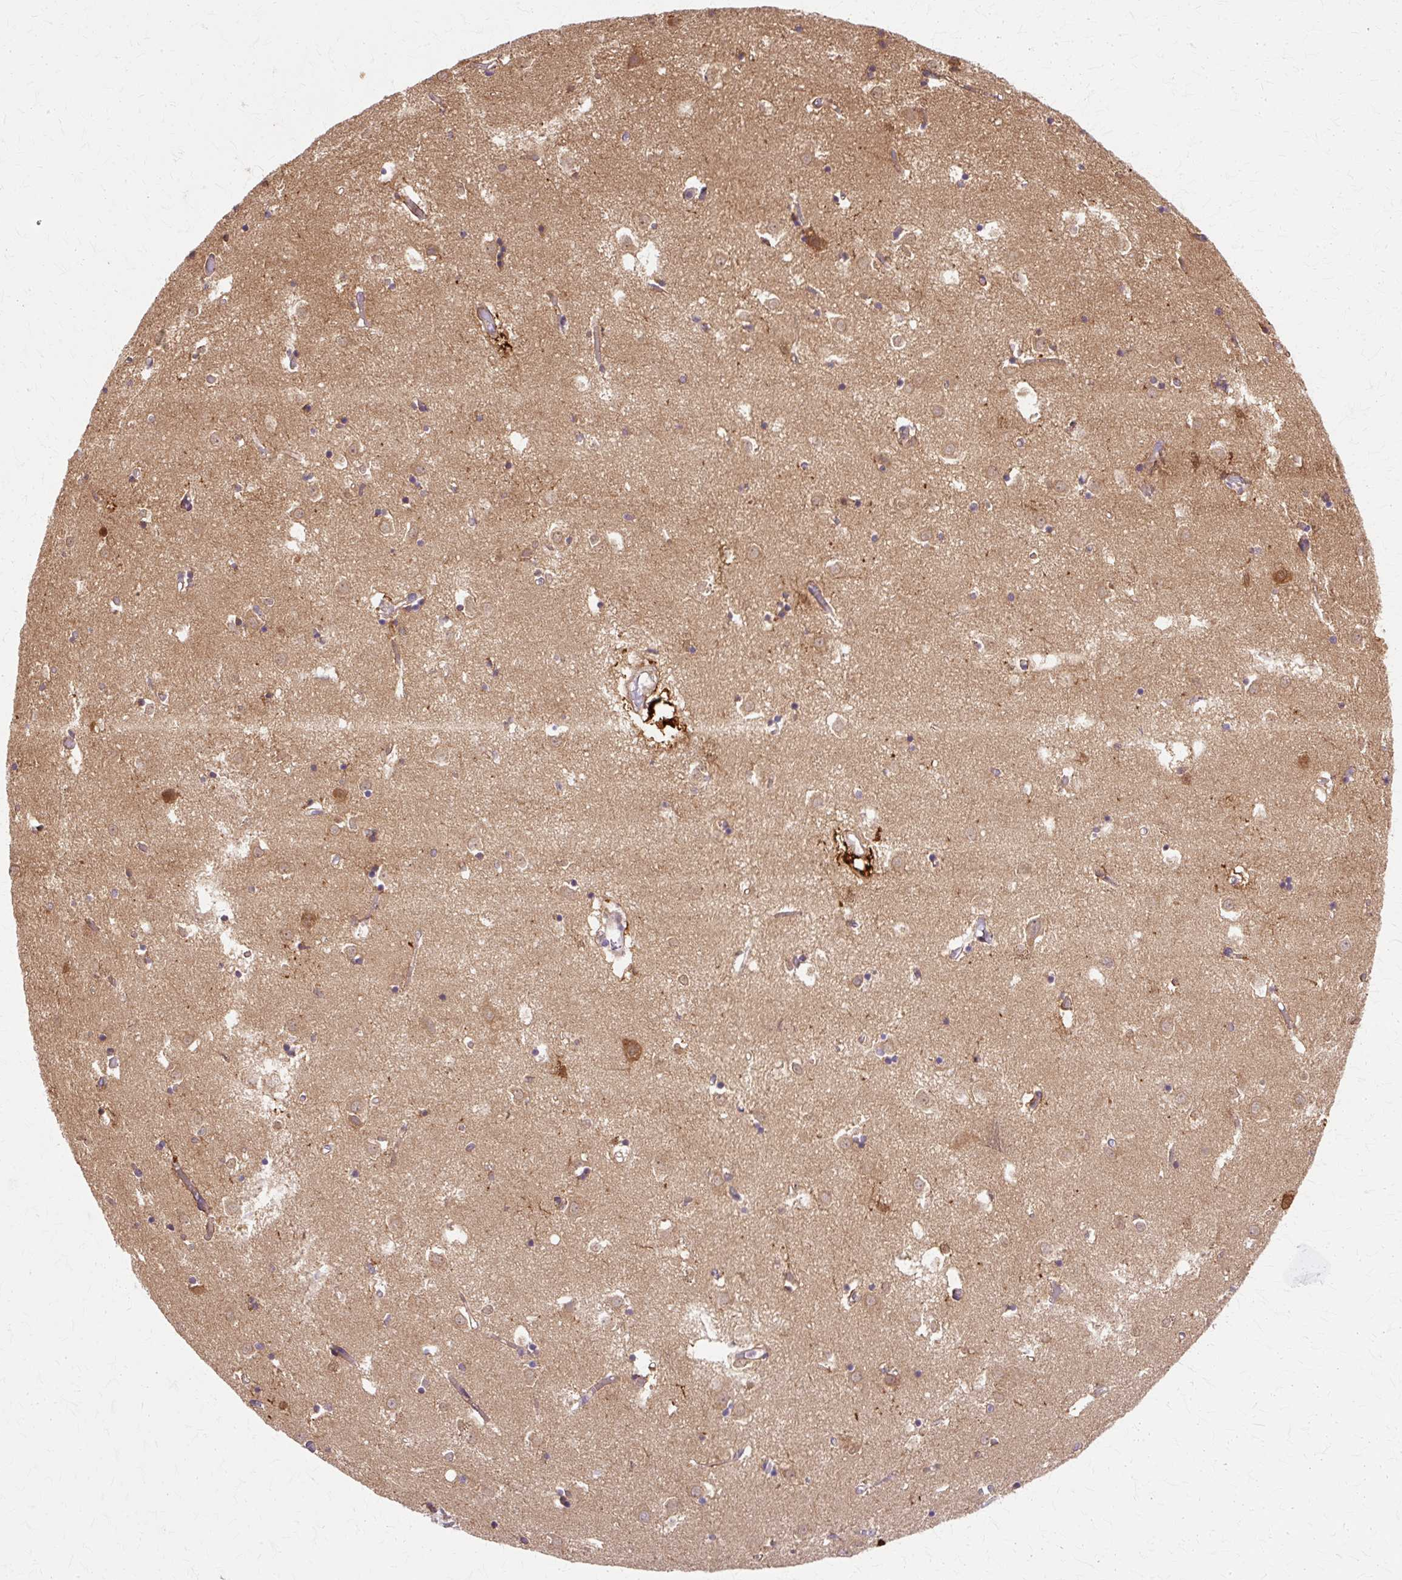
{"staining": {"intensity": "weak", "quantity": "25%-75%", "location": "cytoplasmic/membranous"}, "tissue": "caudate", "cell_type": "Glial cells", "image_type": "normal", "snomed": [{"axis": "morphology", "description": "Normal tissue, NOS"}, {"axis": "topography", "description": "Lateral ventricle wall"}], "caption": "IHC staining of benign caudate, which displays low levels of weak cytoplasmic/membranous expression in about 25%-75% of glial cells indicating weak cytoplasmic/membranous protein expression. The staining was performed using DAB (3,3'-diaminobenzidine) (brown) for protein detection and nuclei were counterstained in hematoxylin (blue).", "gene": "COPB1", "patient": {"sex": "male", "age": 70}}